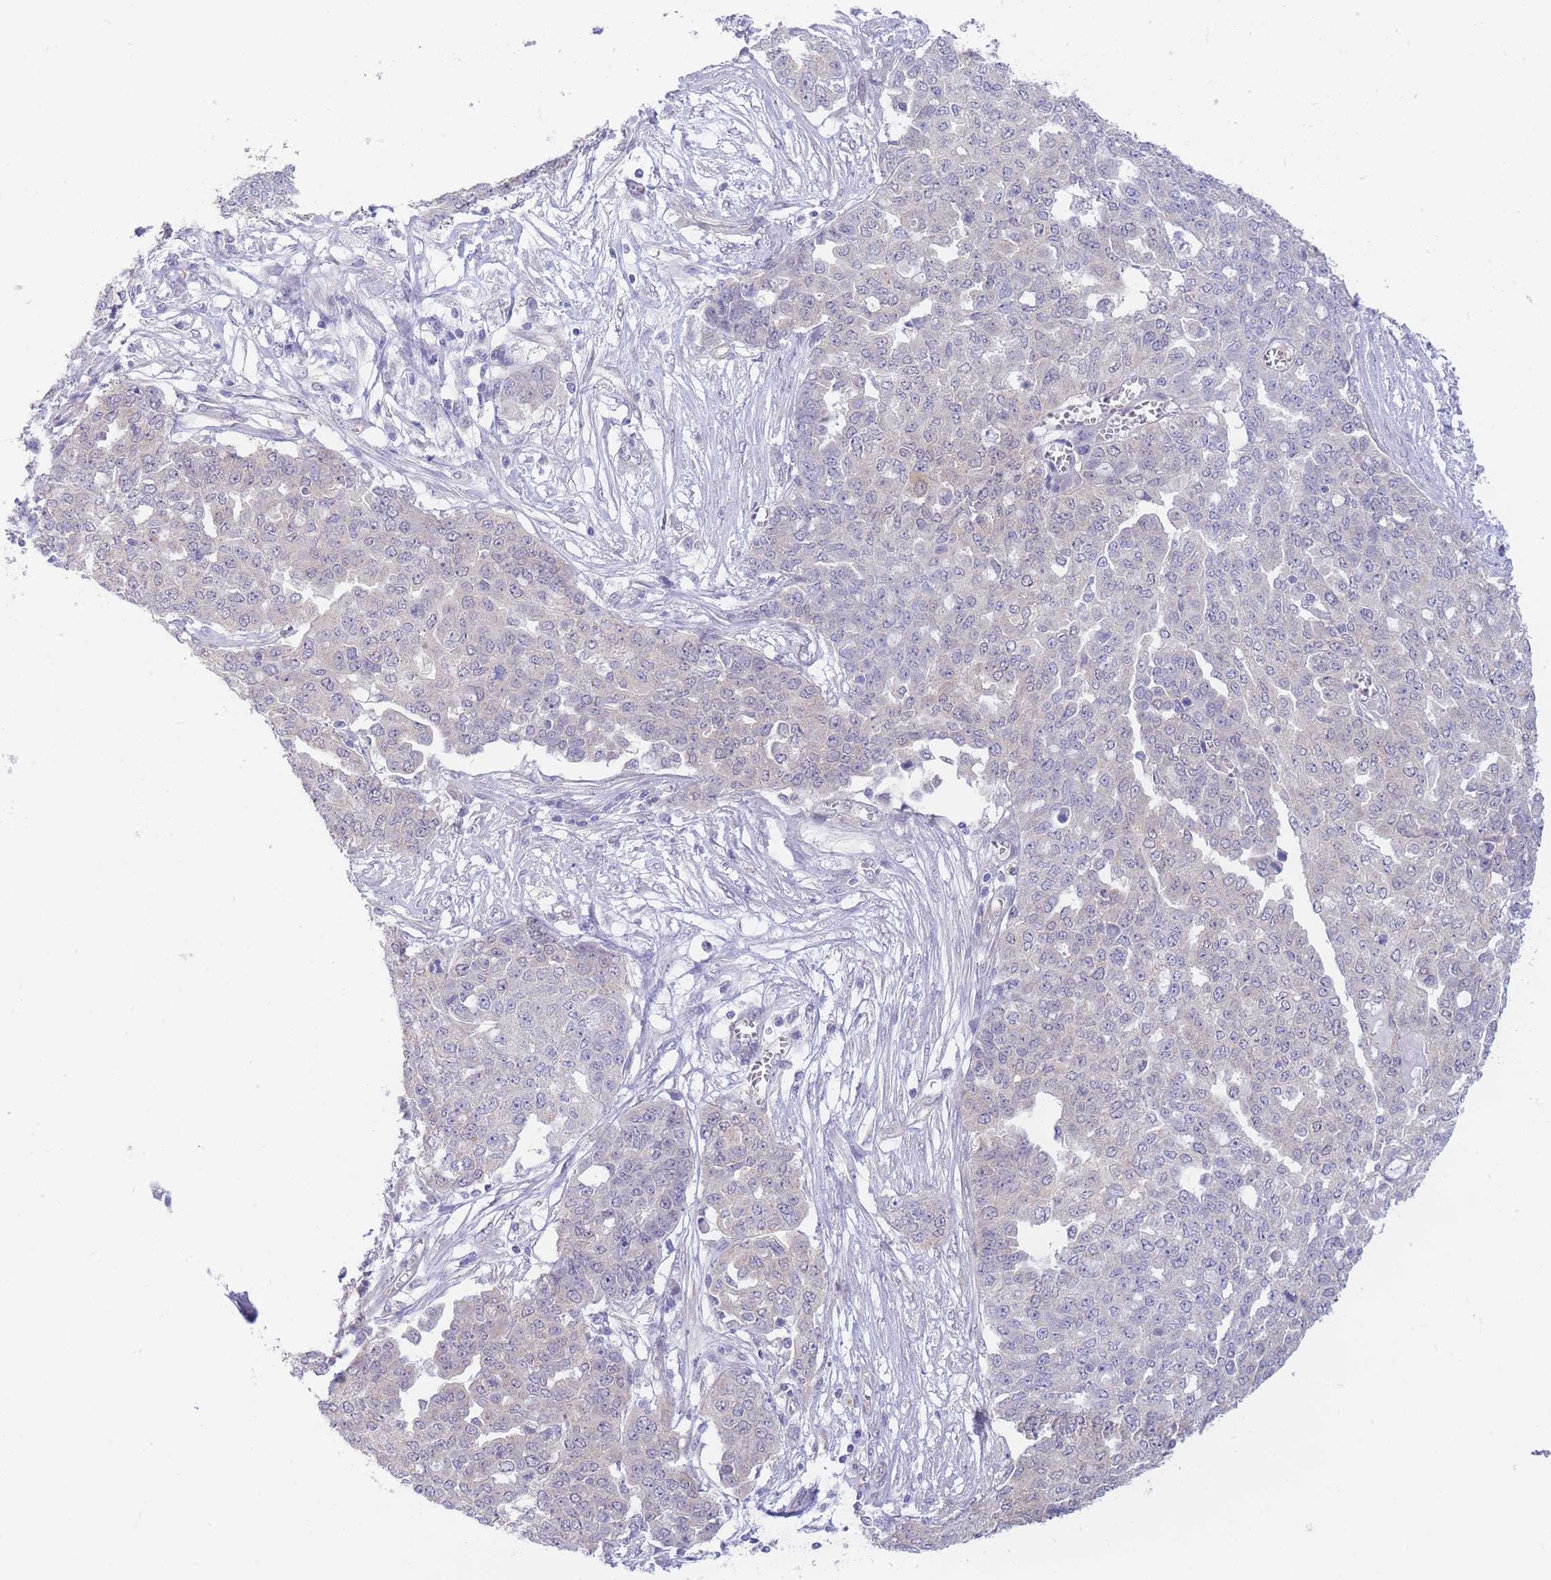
{"staining": {"intensity": "negative", "quantity": "none", "location": "none"}, "tissue": "ovarian cancer", "cell_type": "Tumor cells", "image_type": "cancer", "snomed": [{"axis": "morphology", "description": "Cystadenocarcinoma, serous, NOS"}, {"axis": "topography", "description": "Soft tissue"}, {"axis": "topography", "description": "Ovary"}], "caption": "A high-resolution micrograph shows immunohistochemistry staining of ovarian cancer (serous cystadenocarcinoma), which displays no significant expression in tumor cells.", "gene": "SUGT1", "patient": {"sex": "female", "age": 57}}